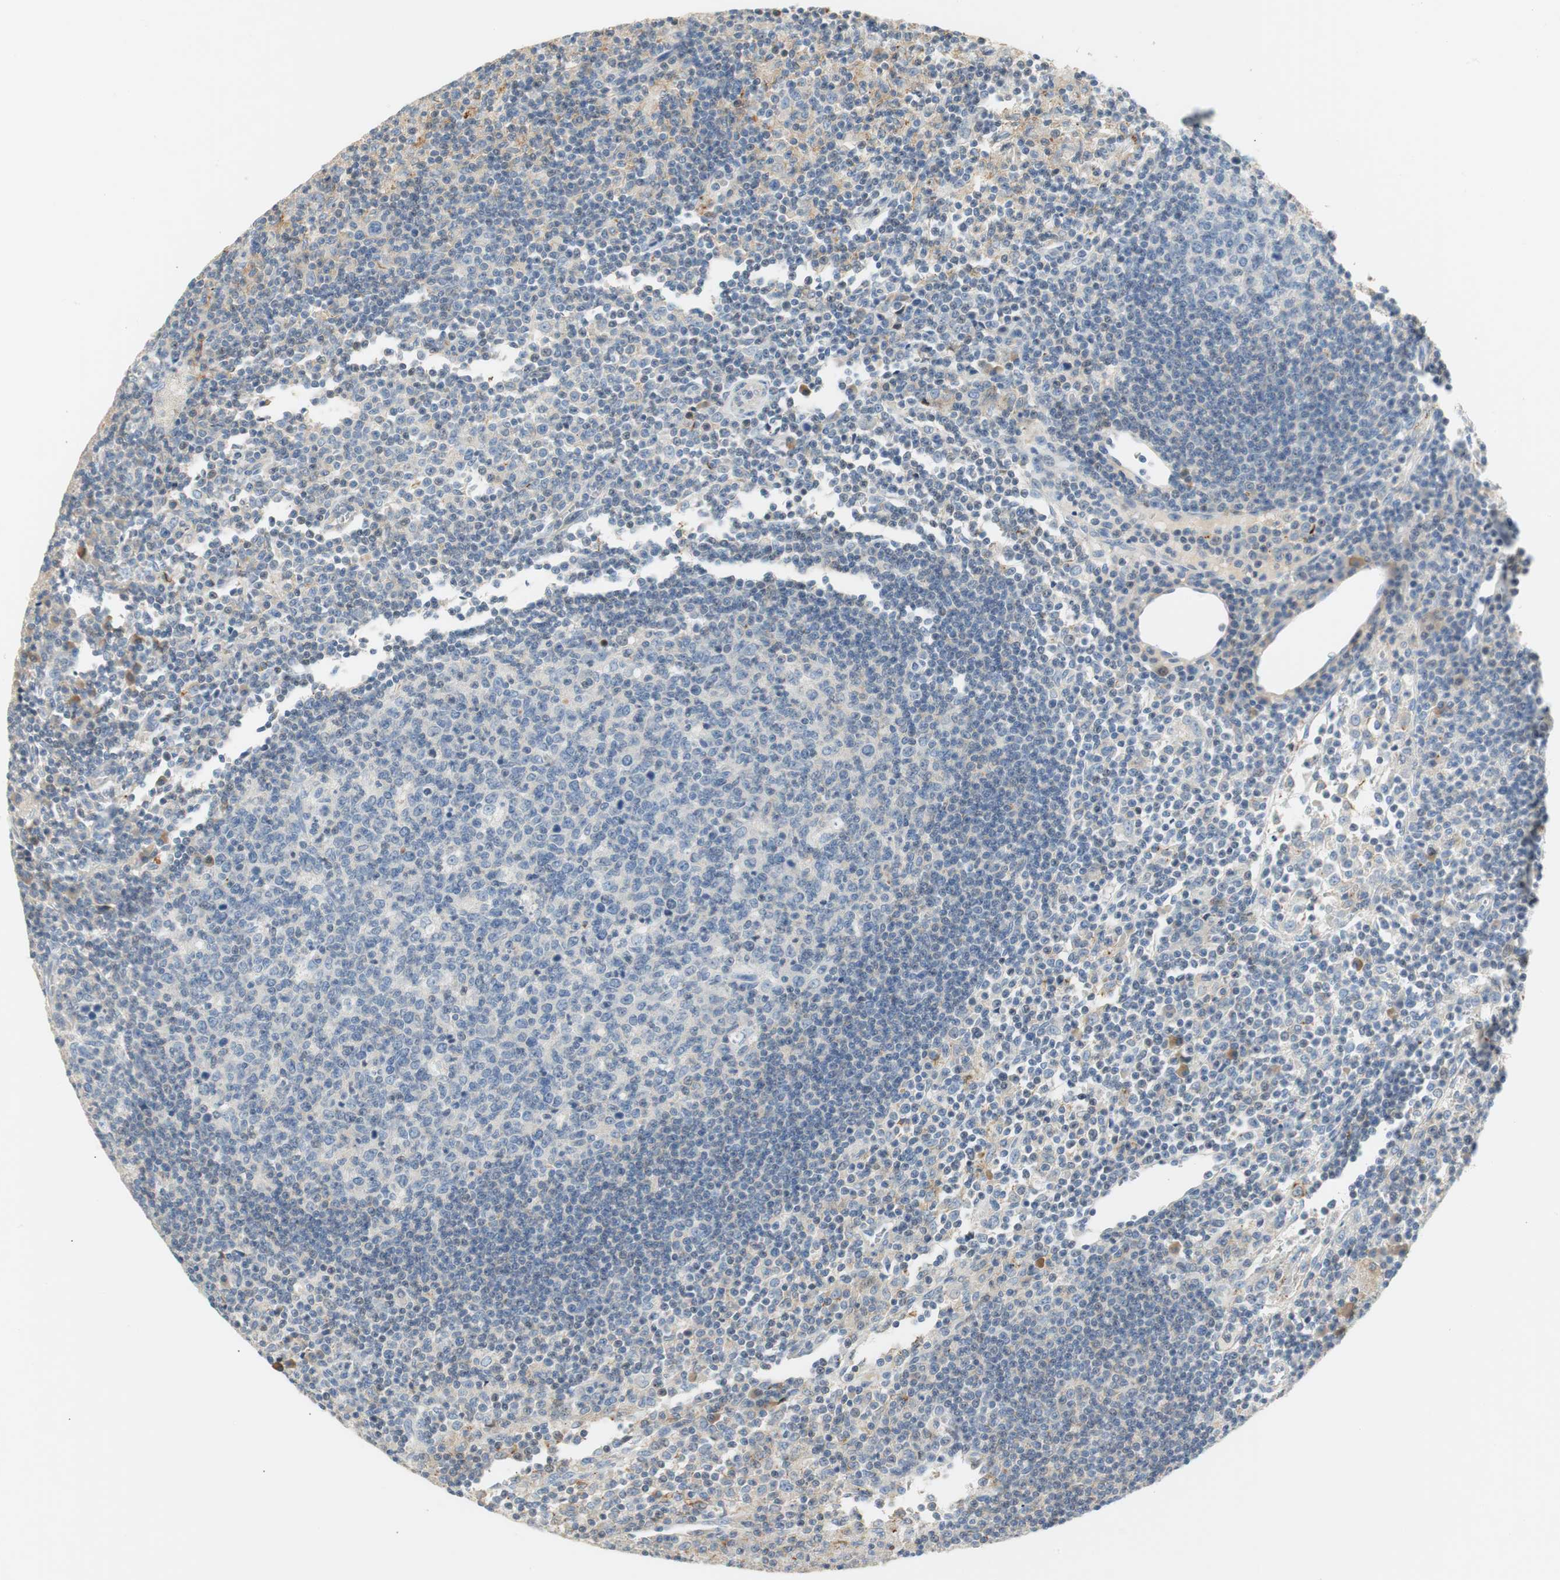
{"staining": {"intensity": "weak", "quantity": "<25%", "location": "cytoplasmic/membranous"}, "tissue": "lymph node", "cell_type": "Germinal center cells", "image_type": "normal", "snomed": [{"axis": "morphology", "description": "Normal tissue, NOS"}, {"axis": "morphology", "description": "Inflammation, NOS"}, {"axis": "topography", "description": "Lymph node"}], "caption": "High power microscopy photomicrograph of an immunohistochemistry (IHC) photomicrograph of benign lymph node, revealing no significant staining in germinal center cells.", "gene": "CCM2L", "patient": {"sex": "male", "age": 55}}